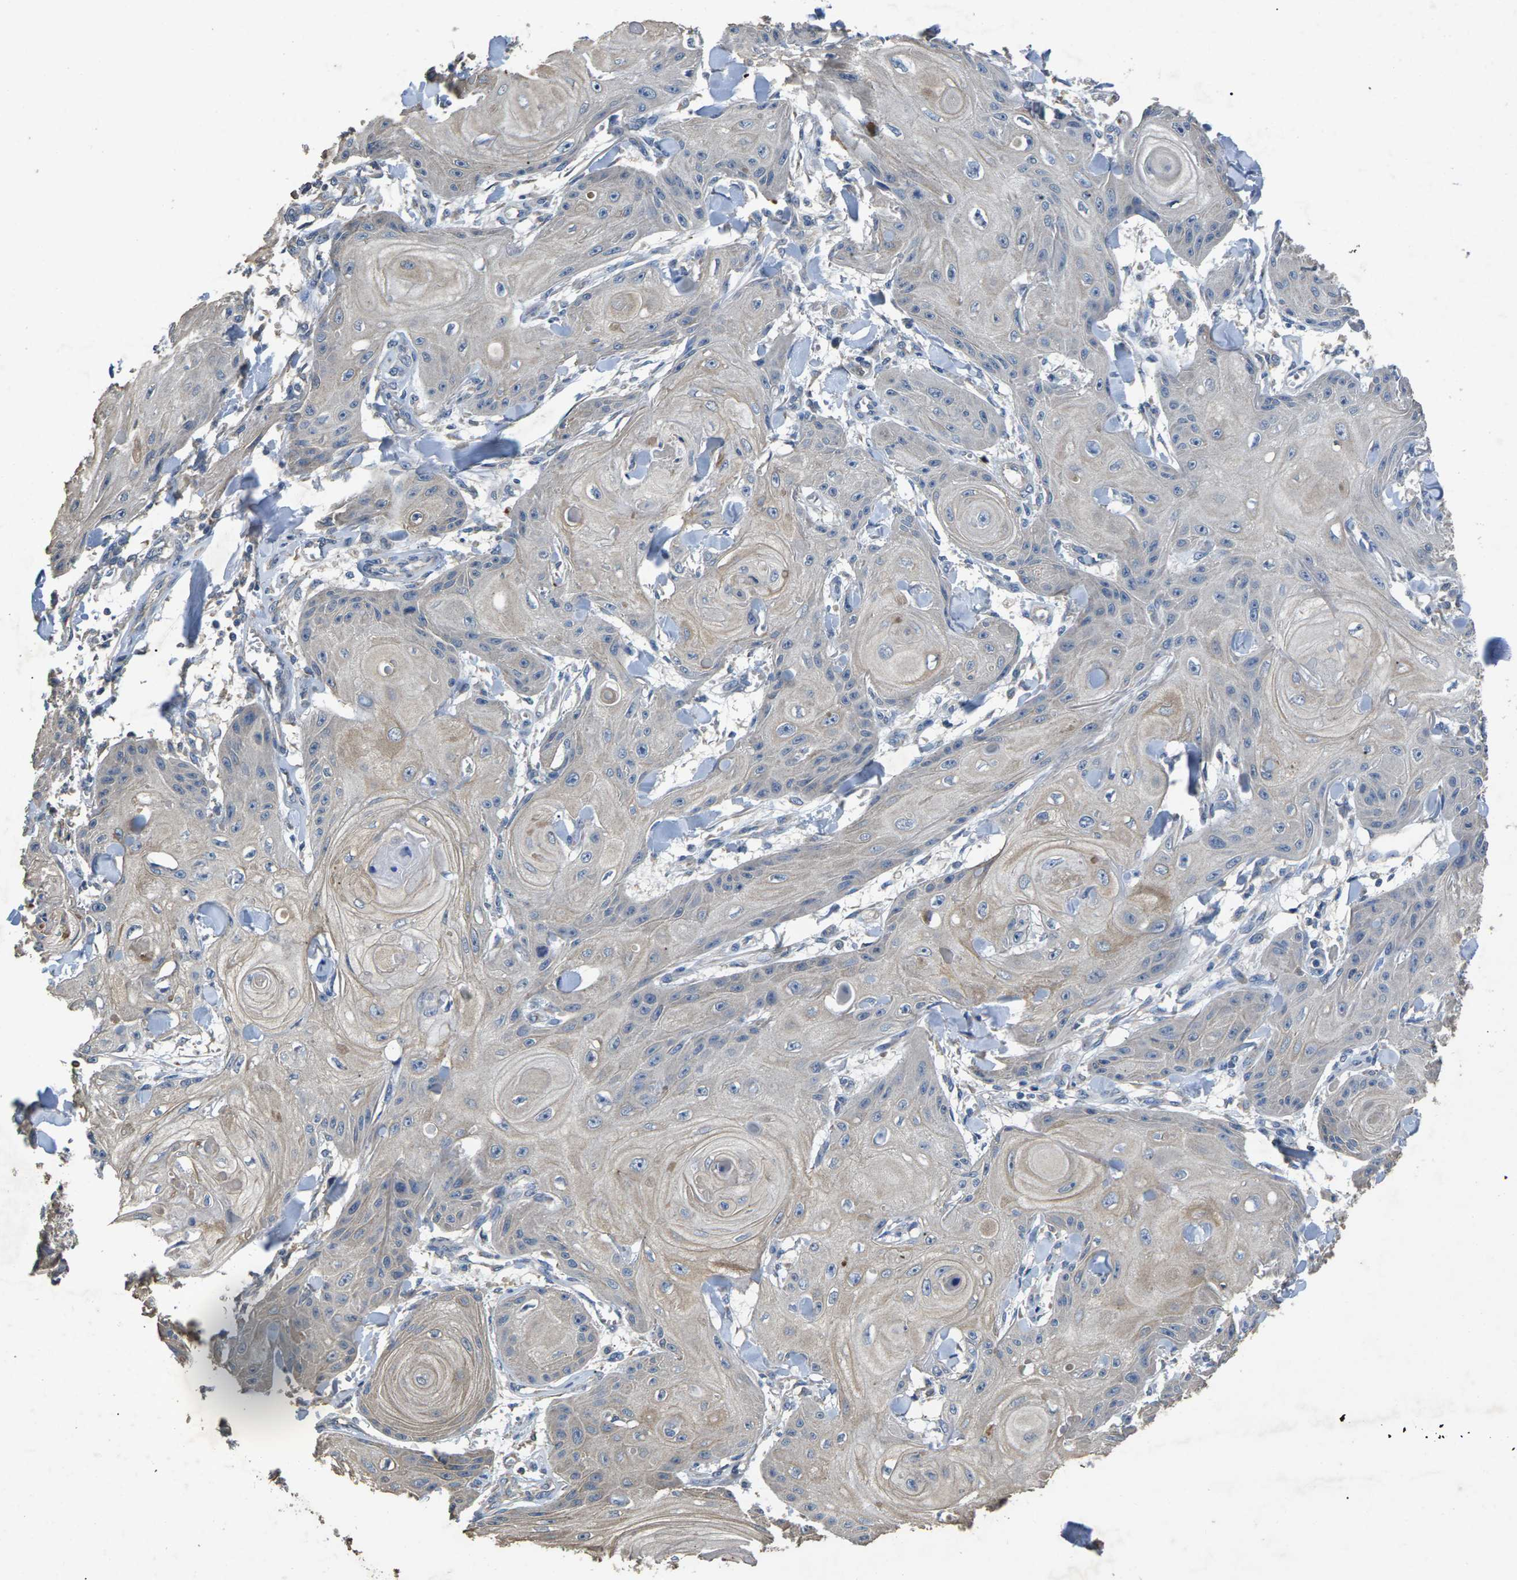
{"staining": {"intensity": "negative", "quantity": "none", "location": "none"}, "tissue": "skin cancer", "cell_type": "Tumor cells", "image_type": "cancer", "snomed": [{"axis": "morphology", "description": "Squamous cell carcinoma, NOS"}, {"axis": "topography", "description": "Skin"}], "caption": "Tumor cells show no significant protein positivity in squamous cell carcinoma (skin).", "gene": "B4GAT1", "patient": {"sex": "male", "age": 74}}